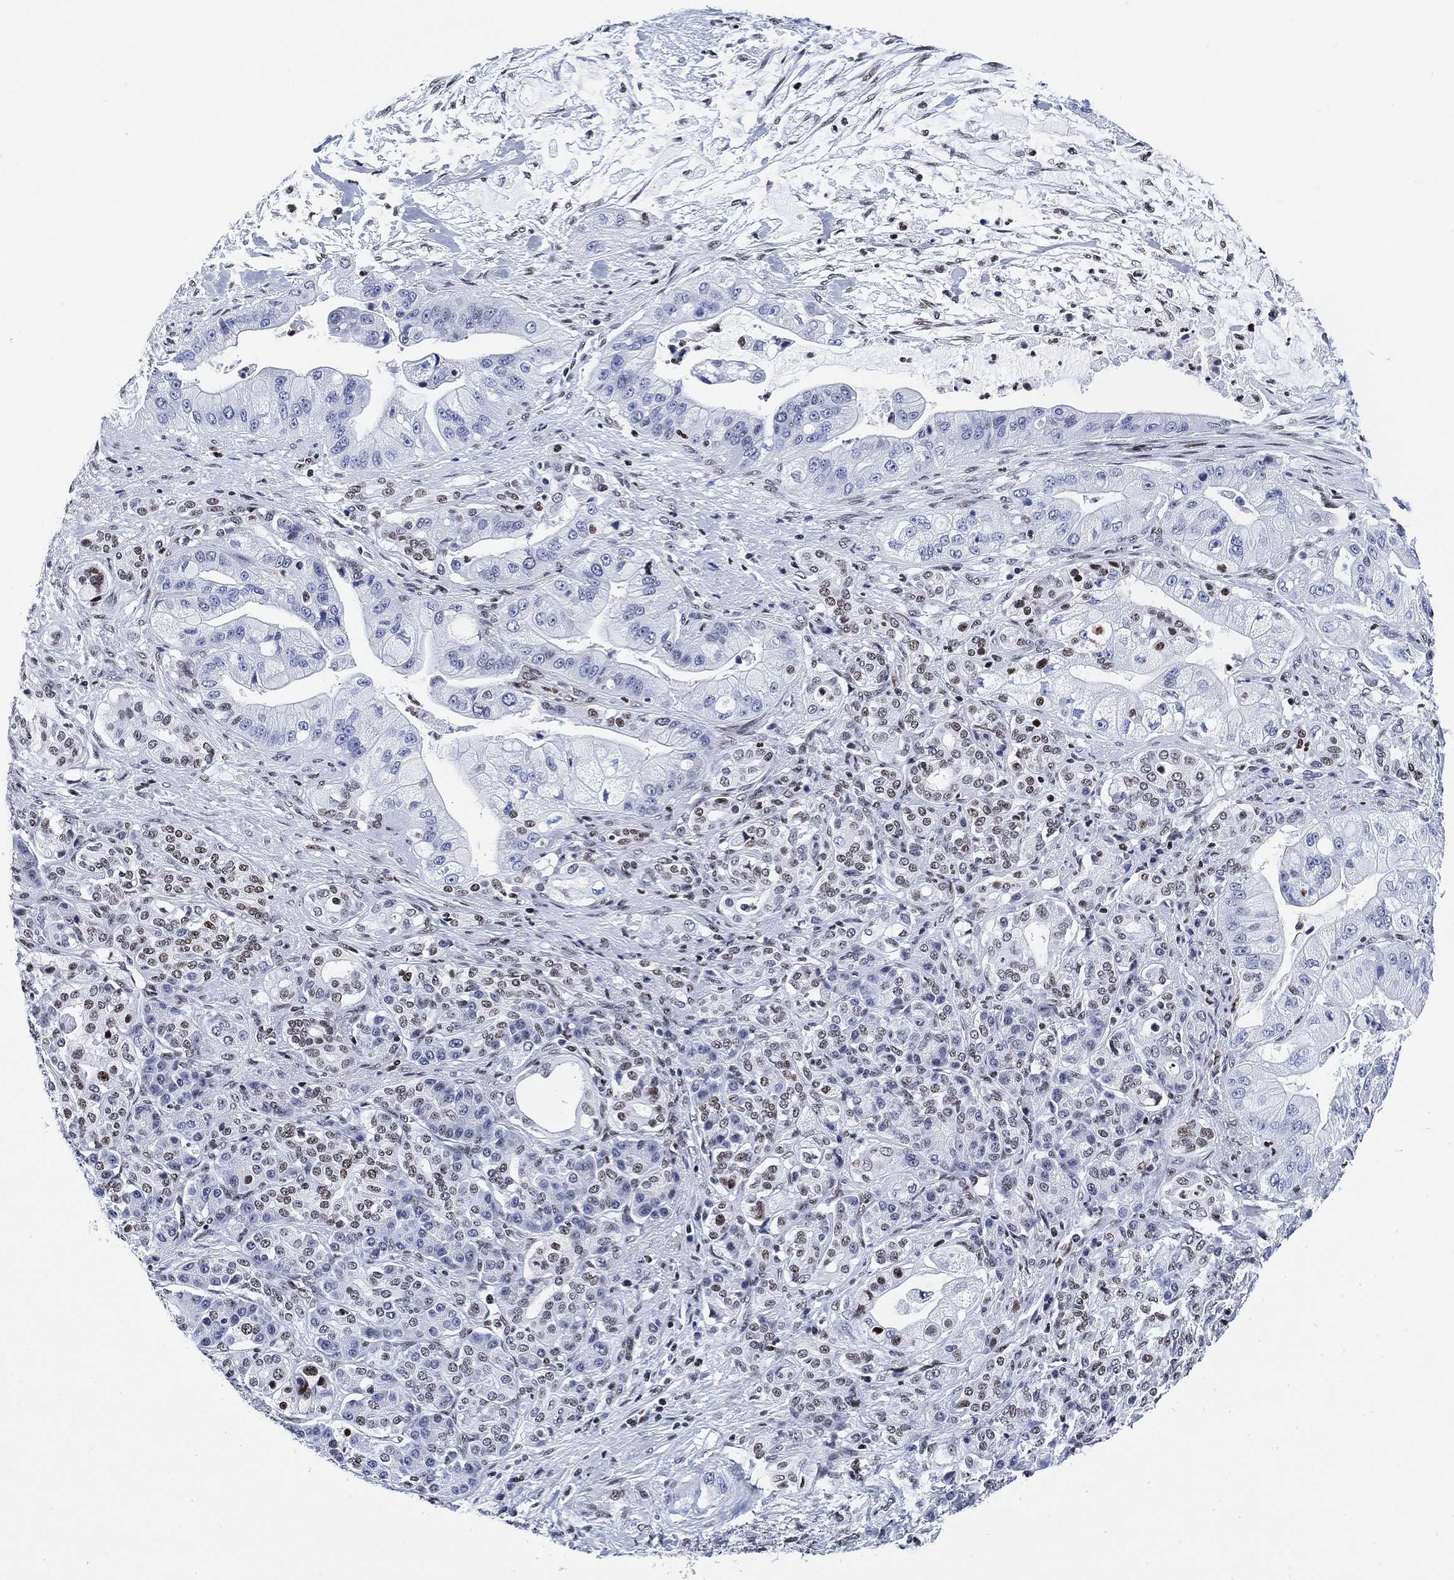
{"staining": {"intensity": "negative", "quantity": "none", "location": "none"}, "tissue": "pancreatic cancer", "cell_type": "Tumor cells", "image_type": "cancer", "snomed": [{"axis": "morphology", "description": "Normal tissue, NOS"}, {"axis": "morphology", "description": "Inflammation, NOS"}, {"axis": "morphology", "description": "Adenocarcinoma, NOS"}, {"axis": "topography", "description": "Pancreas"}], "caption": "Histopathology image shows no significant protein staining in tumor cells of pancreatic cancer. The staining was performed using DAB to visualize the protein expression in brown, while the nuclei were stained in blue with hematoxylin (Magnification: 20x).", "gene": "H1-10", "patient": {"sex": "male", "age": 57}}